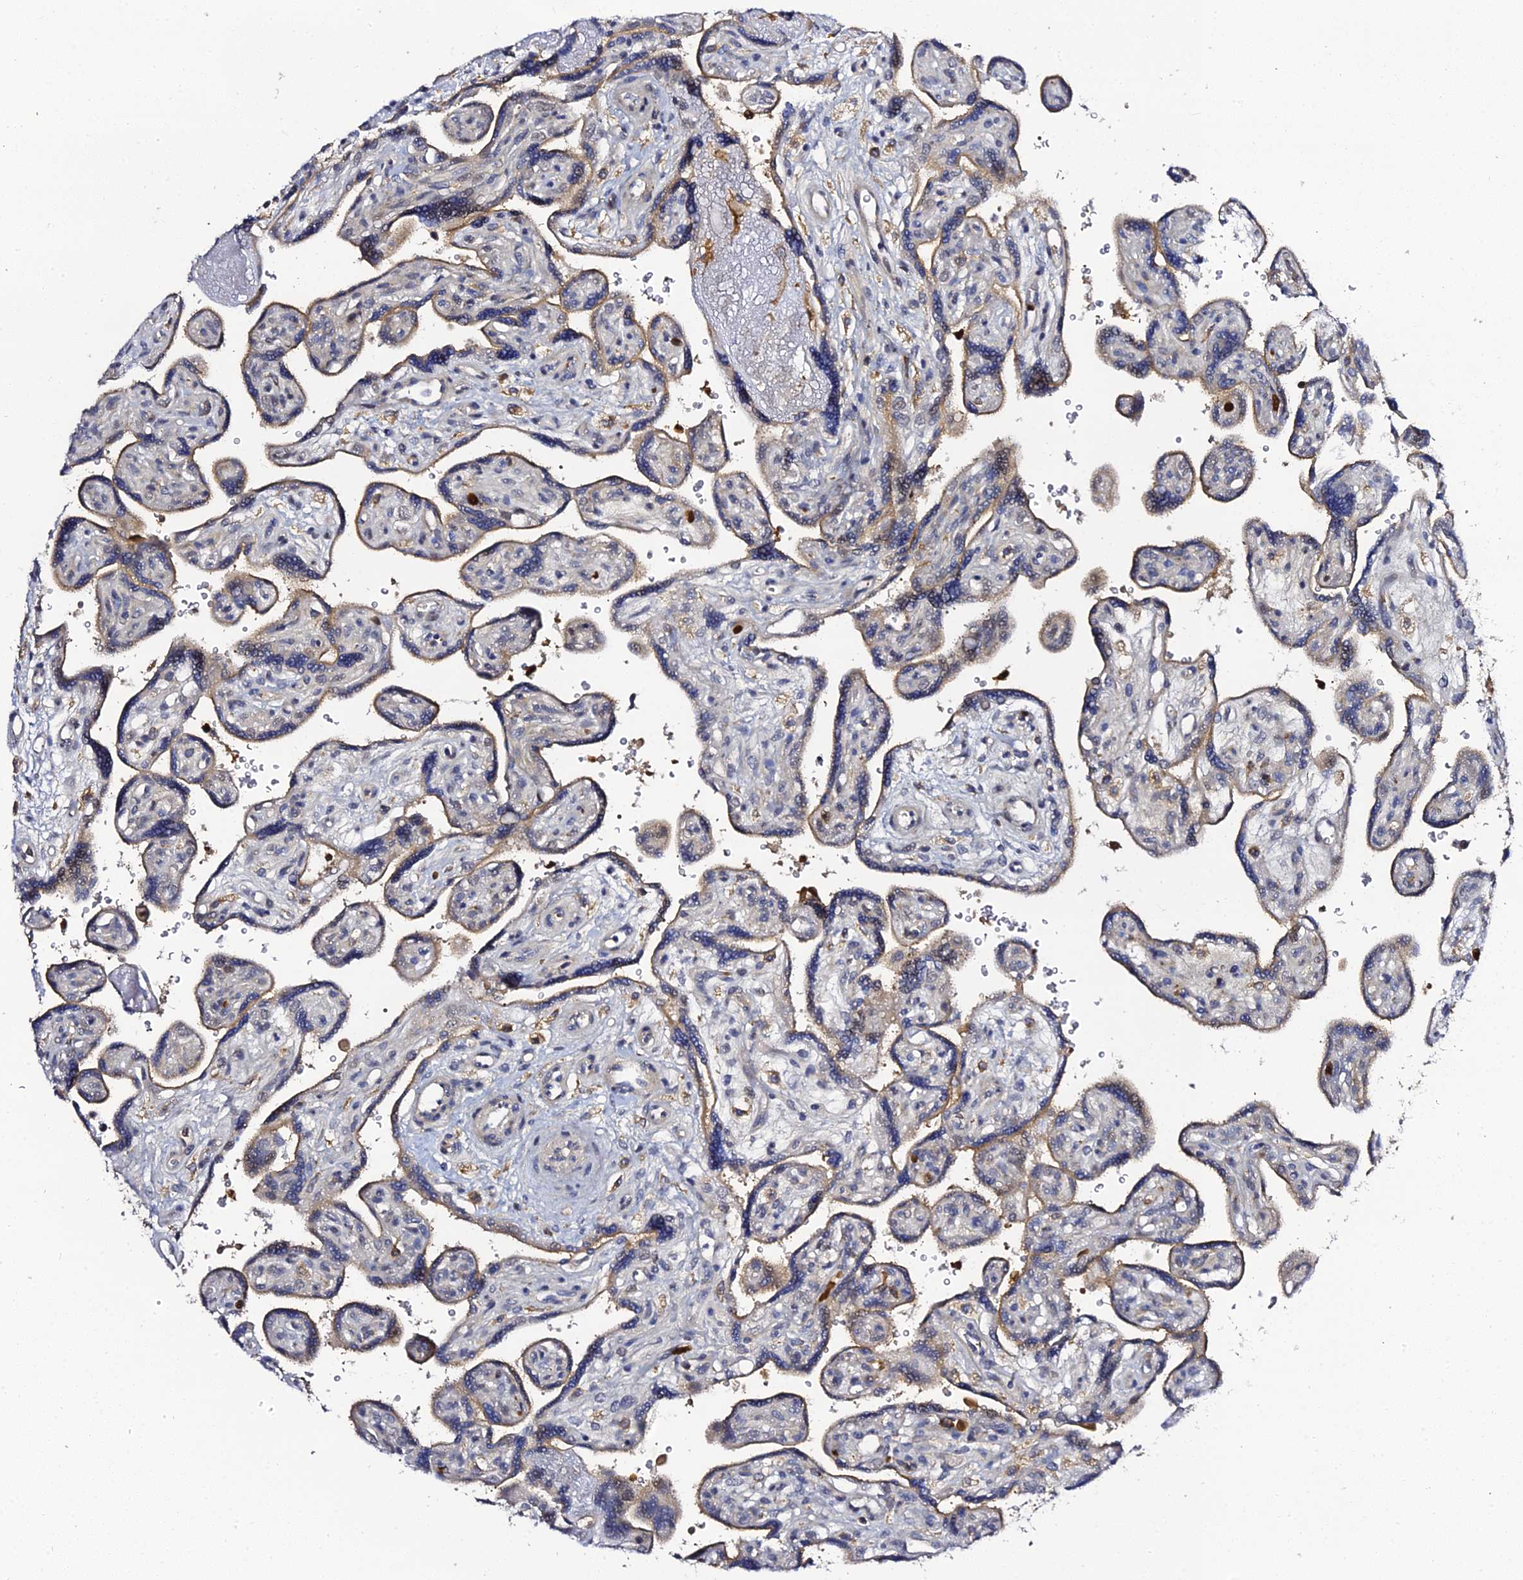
{"staining": {"intensity": "moderate", "quantity": "25%-75%", "location": "cytoplasmic/membranous"}, "tissue": "placenta", "cell_type": "Decidual cells", "image_type": "normal", "snomed": [{"axis": "morphology", "description": "Normal tissue, NOS"}, {"axis": "topography", "description": "Placenta"}], "caption": "Protein expression analysis of benign placenta reveals moderate cytoplasmic/membranous expression in approximately 25%-75% of decidual cells.", "gene": "IL4I1", "patient": {"sex": "female", "age": 39}}